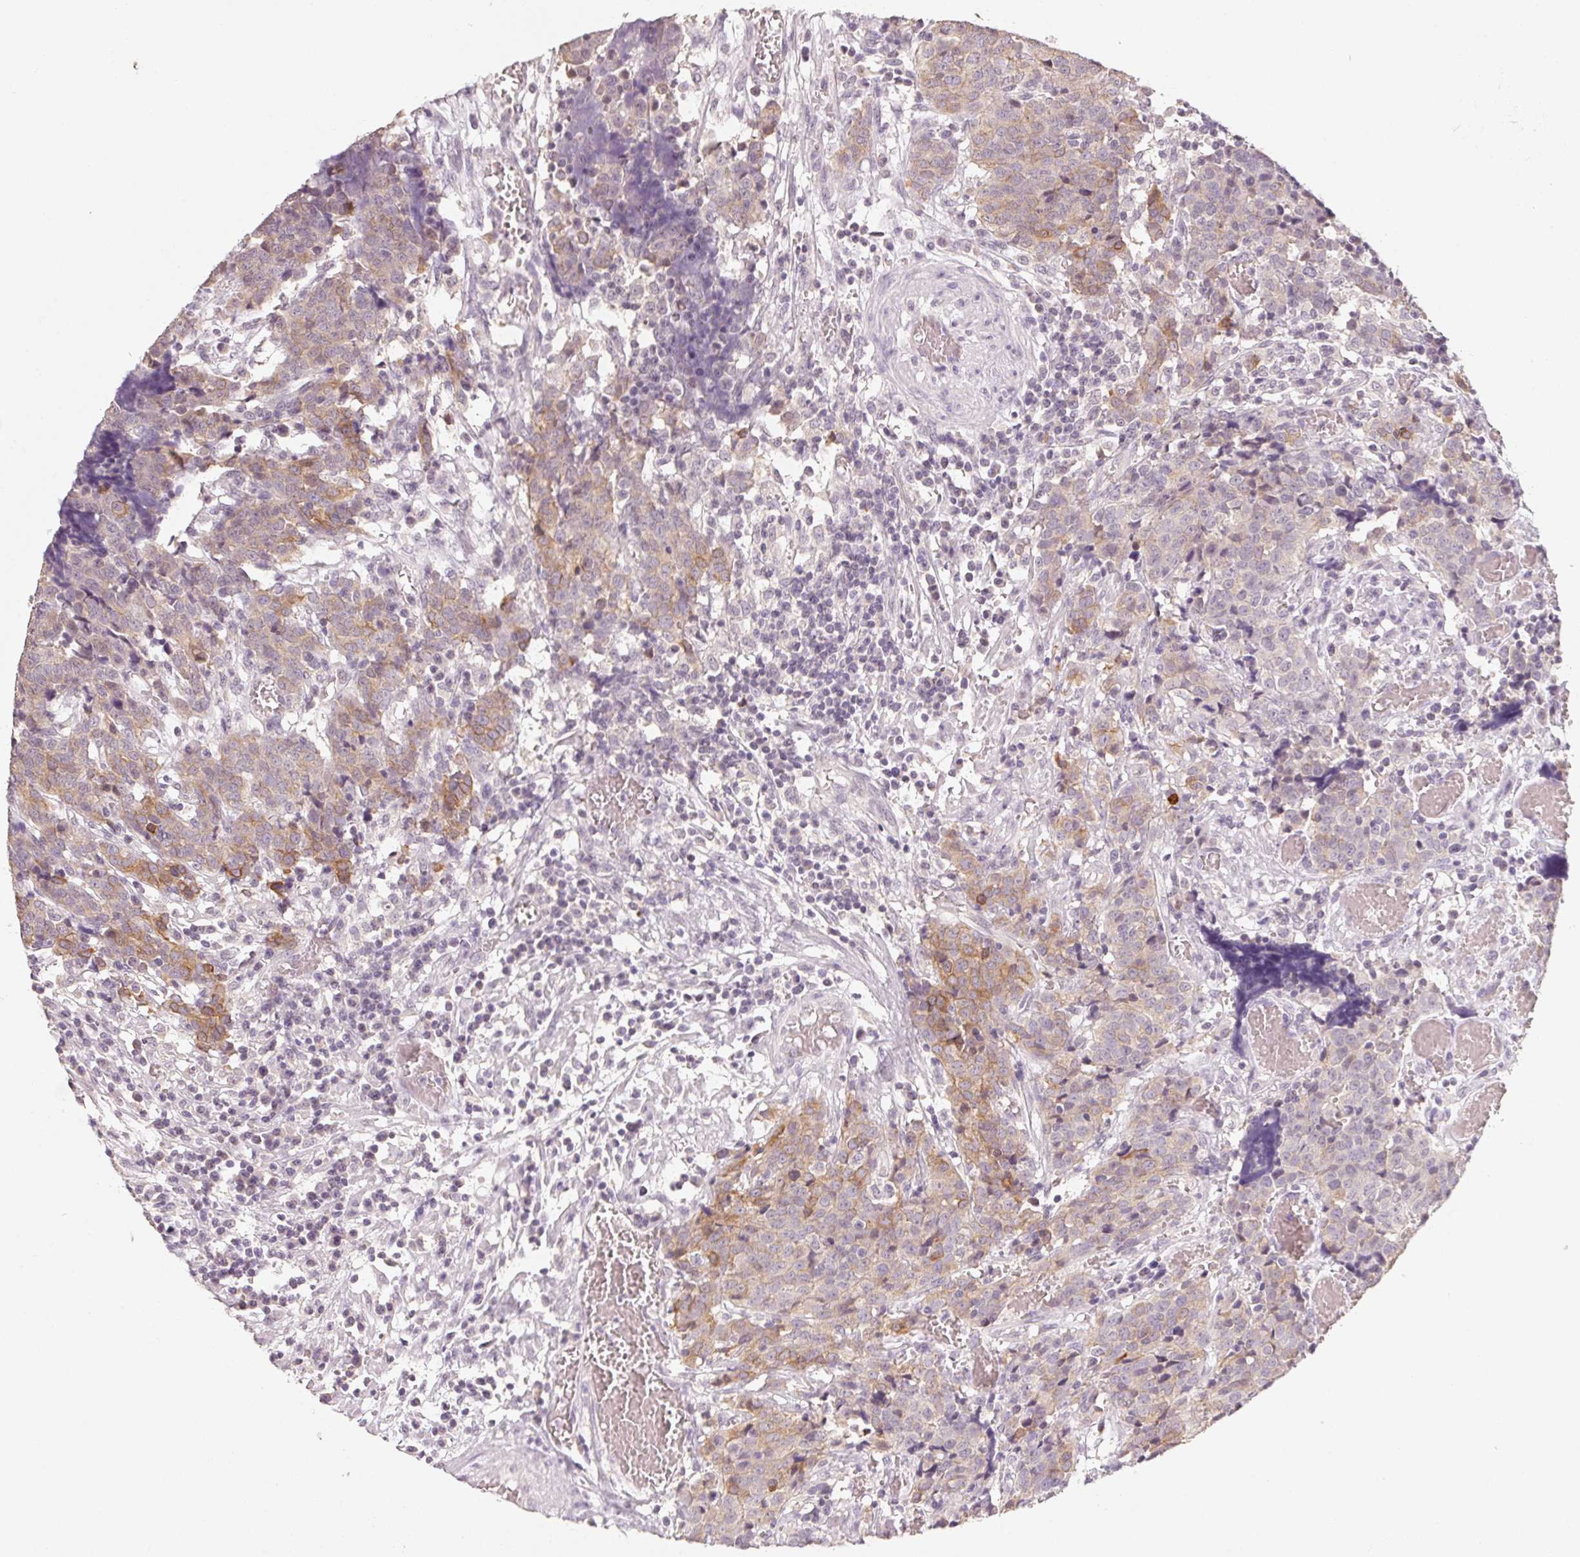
{"staining": {"intensity": "moderate", "quantity": "25%-75%", "location": "cytoplasmic/membranous"}, "tissue": "prostate cancer", "cell_type": "Tumor cells", "image_type": "cancer", "snomed": [{"axis": "morphology", "description": "Adenocarcinoma, High grade"}, {"axis": "topography", "description": "Prostate and seminal vesicle, NOS"}], "caption": "Immunohistochemical staining of human prostate cancer (adenocarcinoma (high-grade)) displays medium levels of moderate cytoplasmic/membranous positivity in approximately 25%-75% of tumor cells.", "gene": "CAPZA3", "patient": {"sex": "male", "age": 60}}